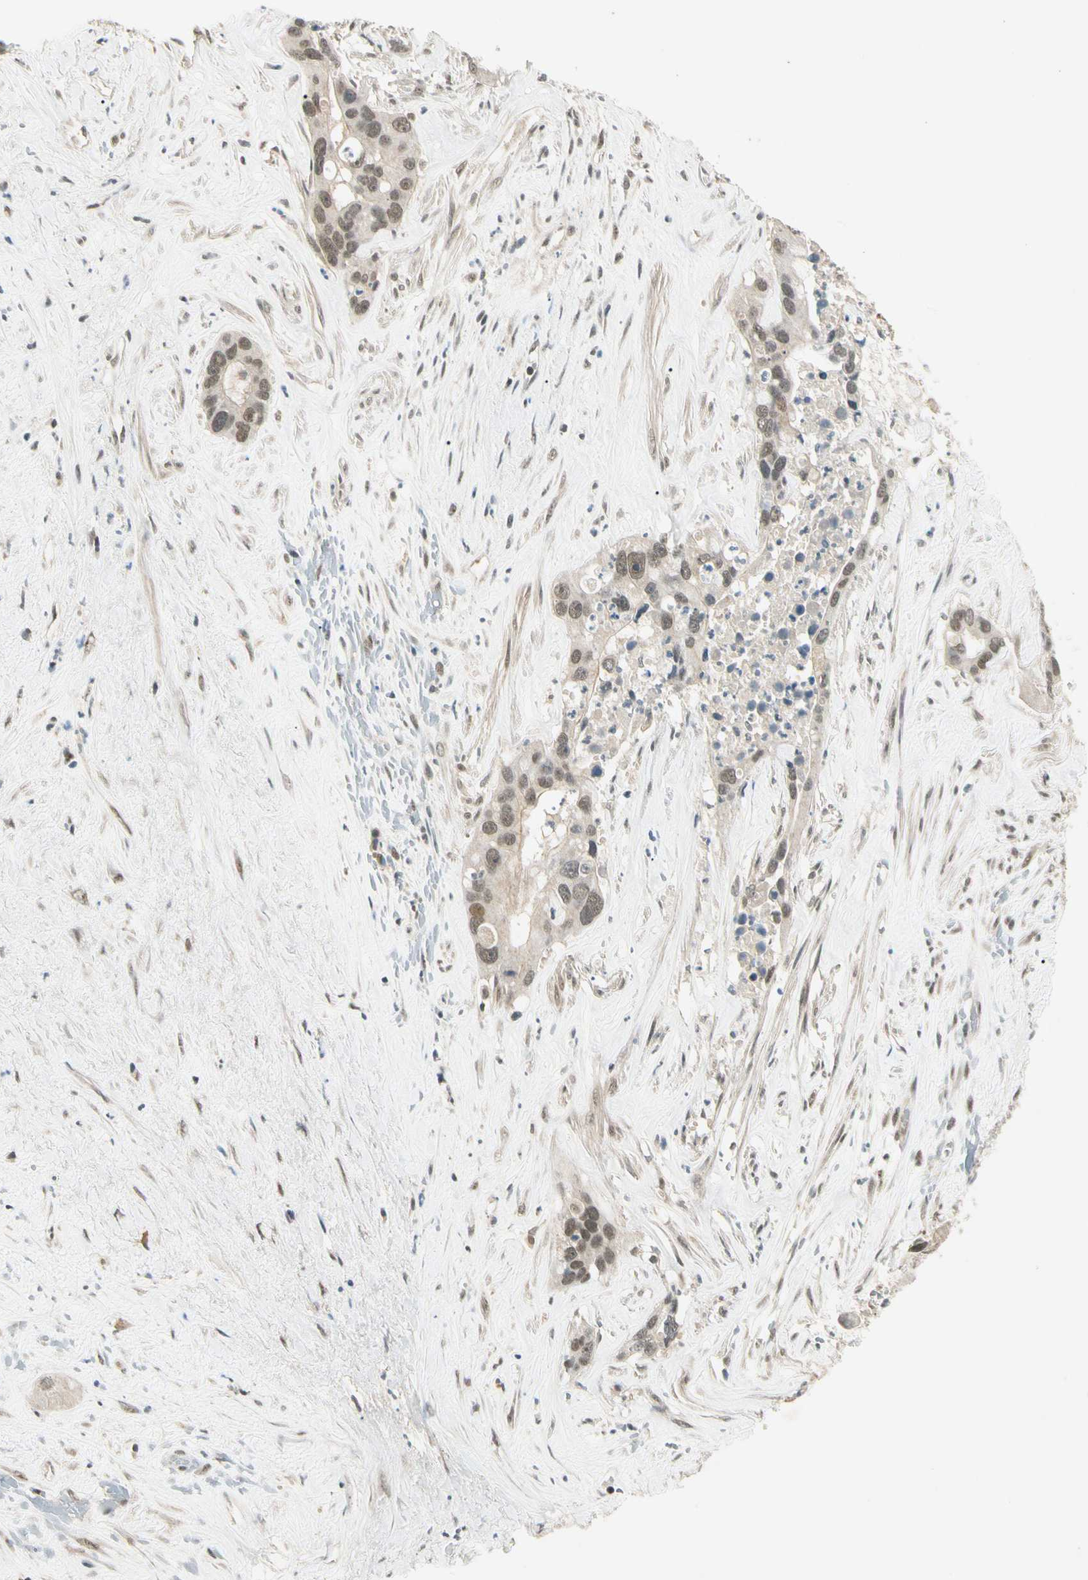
{"staining": {"intensity": "weak", "quantity": ">75%", "location": "nuclear"}, "tissue": "liver cancer", "cell_type": "Tumor cells", "image_type": "cancer", "snomed": [{"axis": "morphology", "description": "Cholangiocarcinoma"}, {"axis": "topography", "description": "Liver"}], "caption": "High-magnification brightfield microscopy of liver cholangiocarcinoma stained with DAB (brown) and counterstained with hematoxylin (blue). tumor cells exhibit weak nuclear positivity is identified in approximately>75% of cells. Using DAB (brown) and hematoxylin (blue) stains, captured at high magnification using brightfield microscopy.", "gene": "ZSCAN12", "patient": {"sex": "female", "age": 65}}